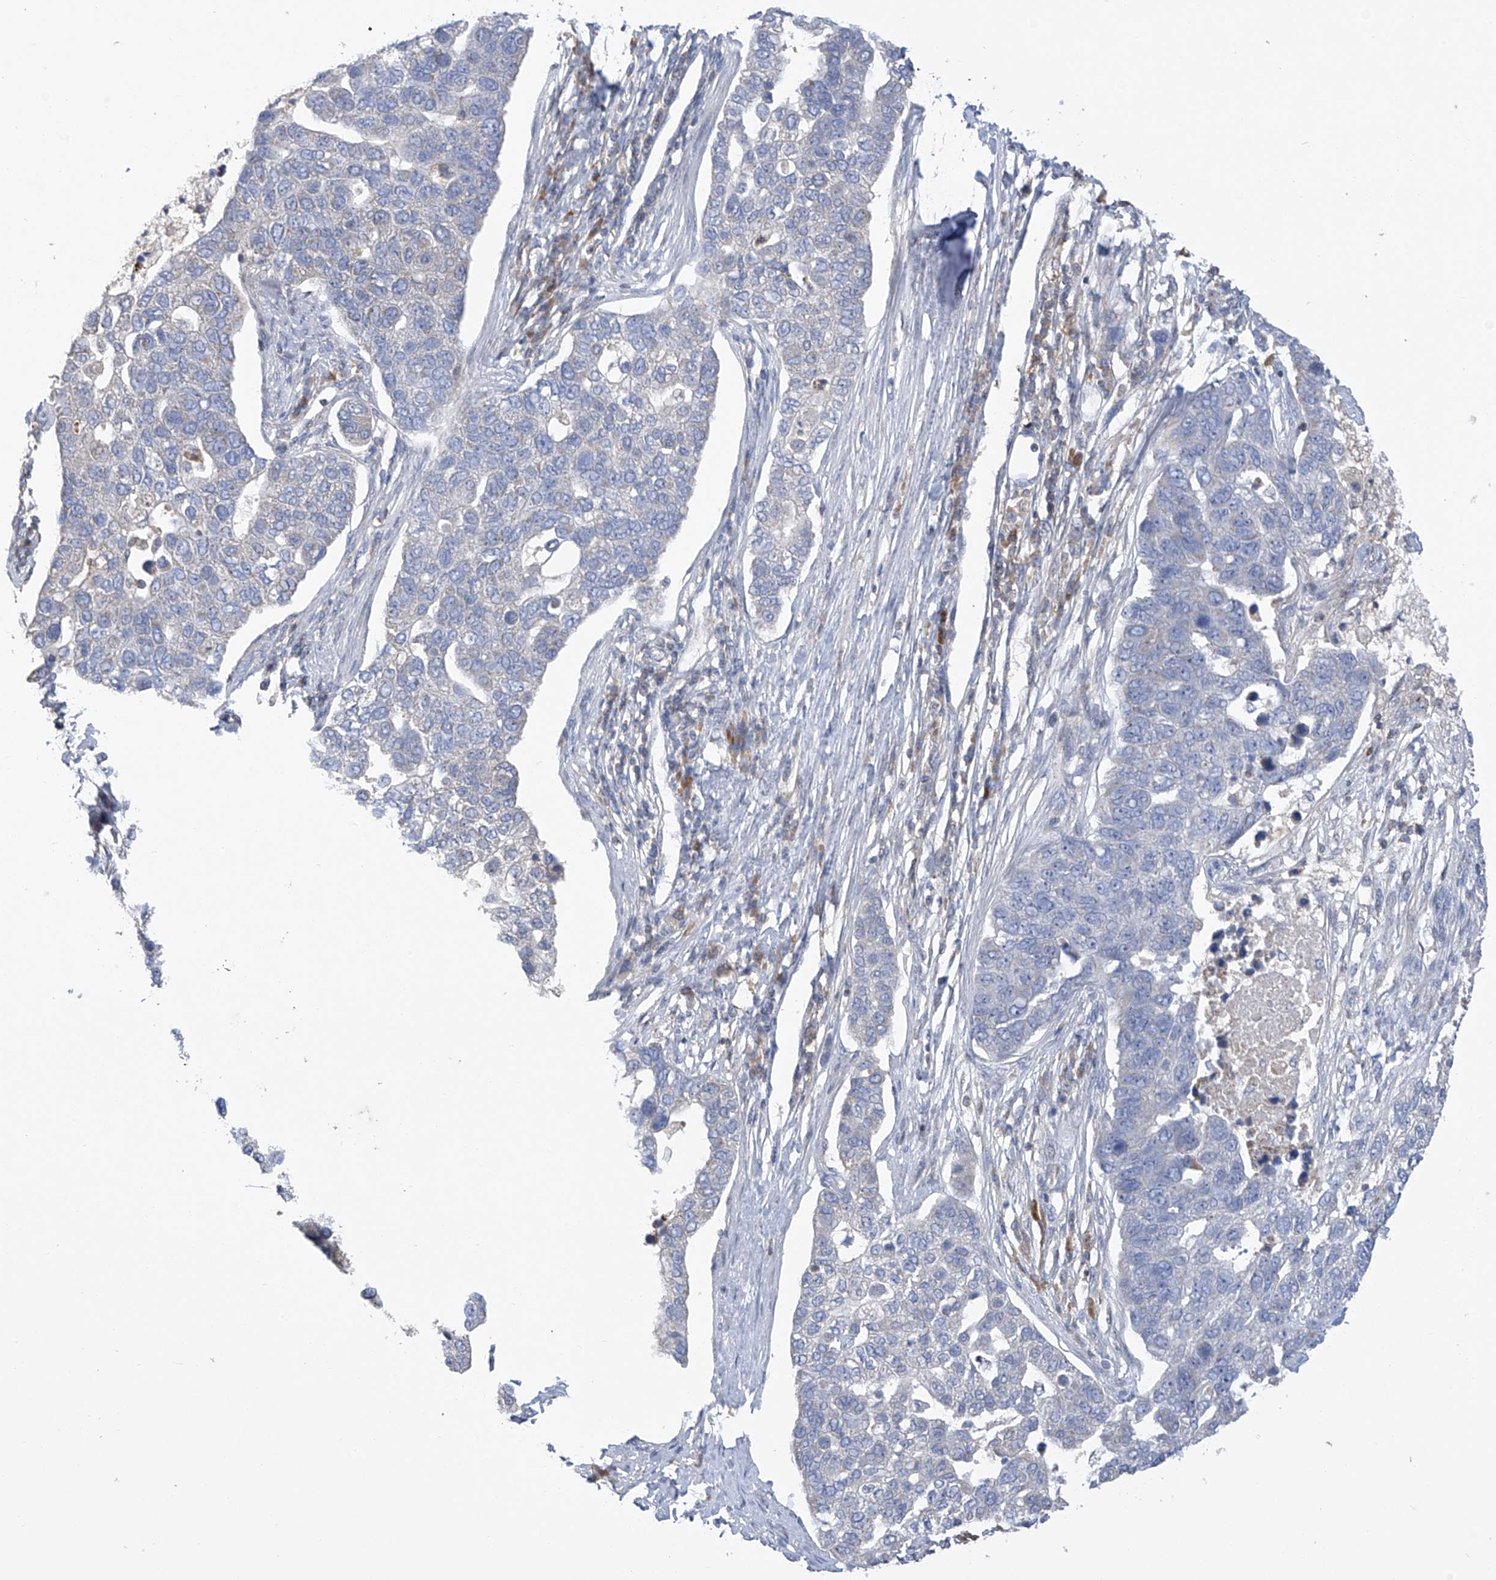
{"staining": {"intensity": "negative", "quantity": "none", "location": "none"}, "tissue": "pancreatic cancer", "cell_type": "Tumor cells", "image_type": "cancer", "snomed": [{"axis": "morphology", "description": "Adenocarcinoma, NOS"}, {"axis": "topography", "description": "Pancreas"}], "caption": "Immunohistochemical staining of human pancreatic adenocarcinoma demonstrates no significant positivity in tumor cells.", "gene": "SLCO4A1", "patient": {"sex": "female", "age": 61}}